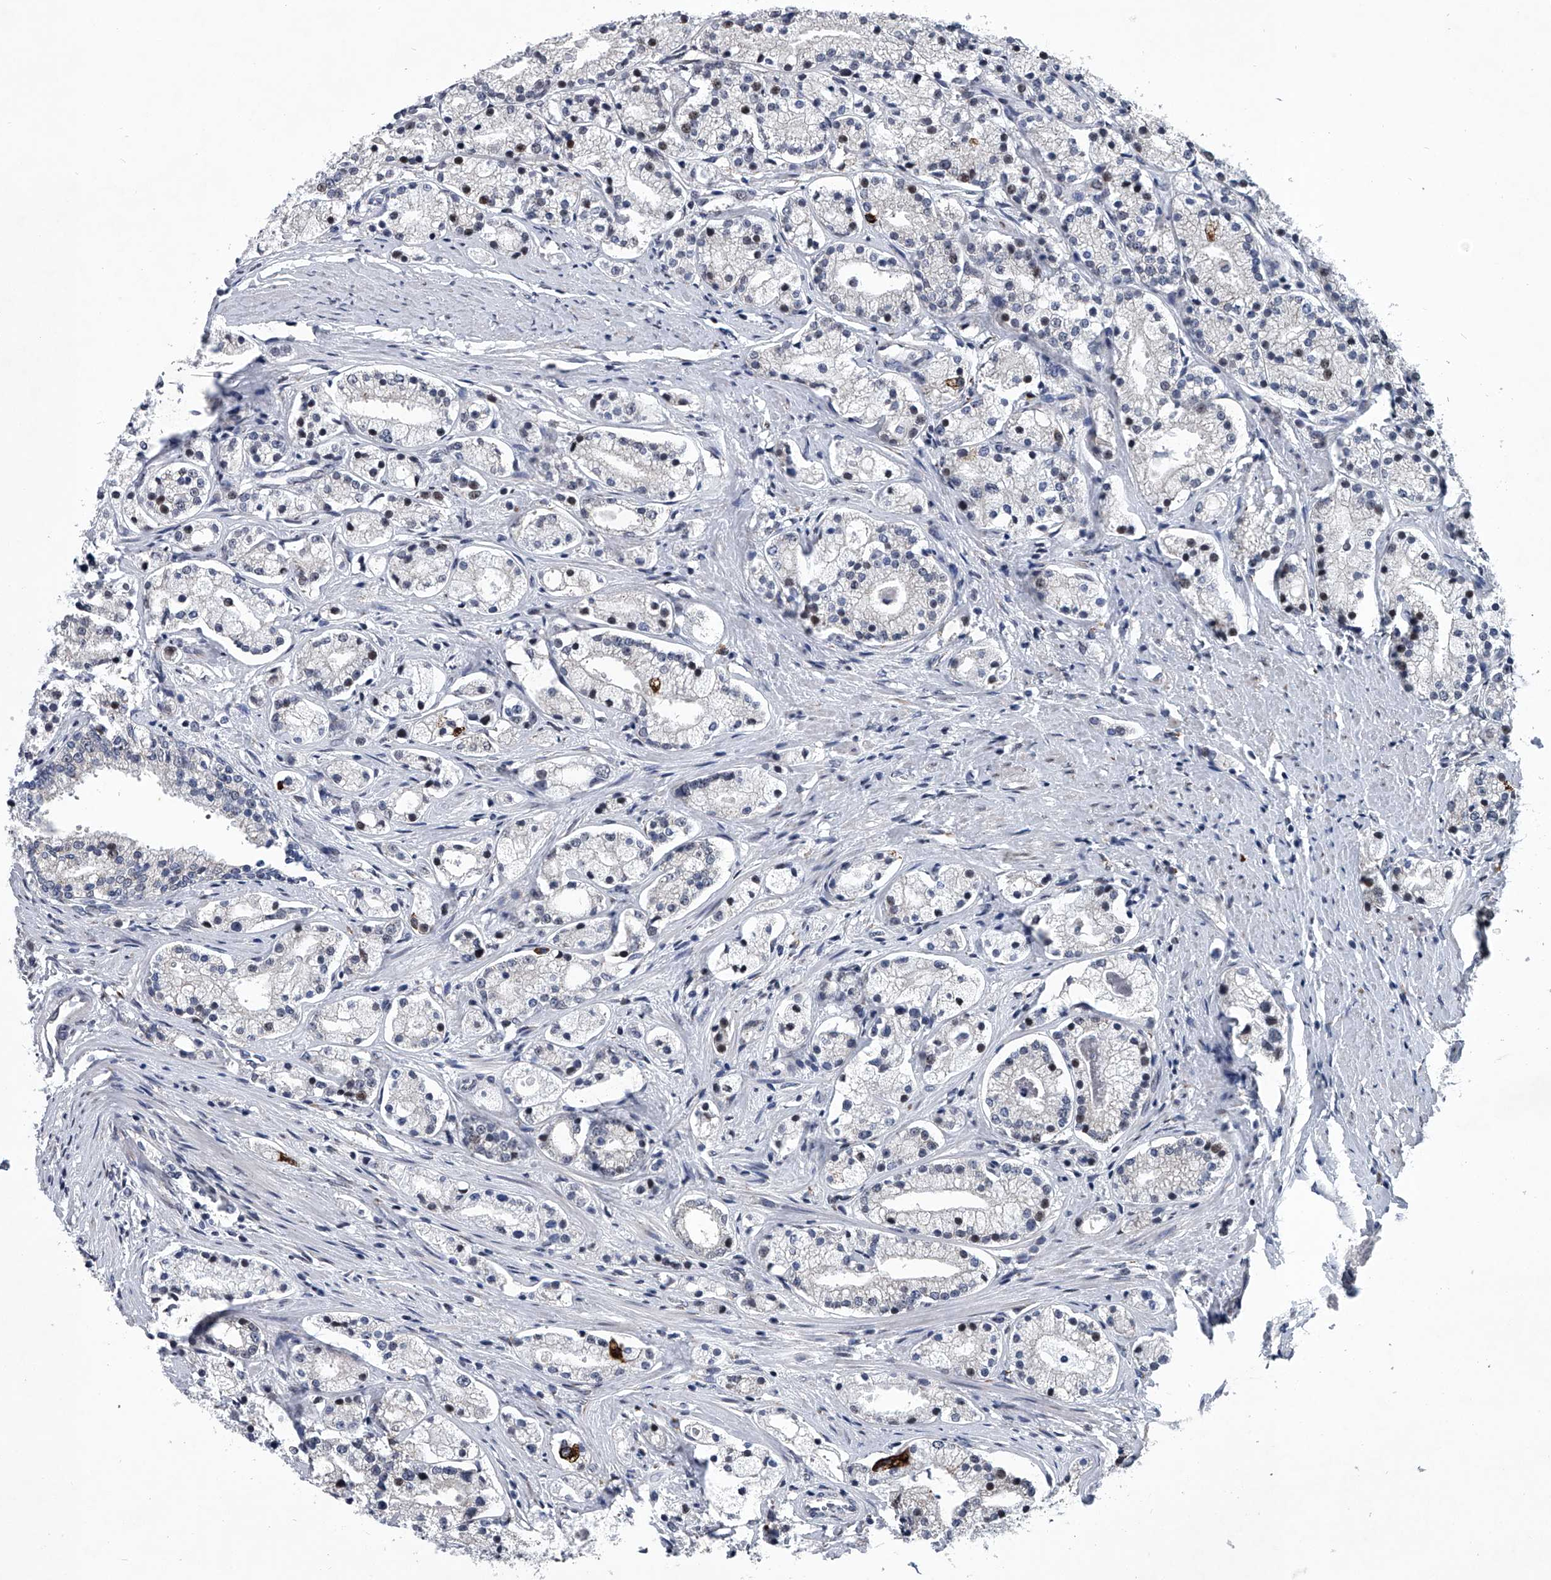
{"staining": {"intensity": "moderate", "quantity": "<25%", "location": "cytoplasmic/membranous"}, "tissue": "prostate cancer", "cell_type": "Tumor cells", "image_type": "cancer", "snomed": [{"axis": "morphology", "description": "Adenocarcinoma, High grade"}, {"axis": "topography", "description": "Prostate"}], "caption": "DAB (3,3'-diaminobenzidine) immunohistochemical staining of prostate cancer demonstrates moderate cytoplasmic/membranous protein positivity in about <25% of tumor cells.", "gene": "PPP2R5D", "patient": {"sex": "male", "age": 69}}